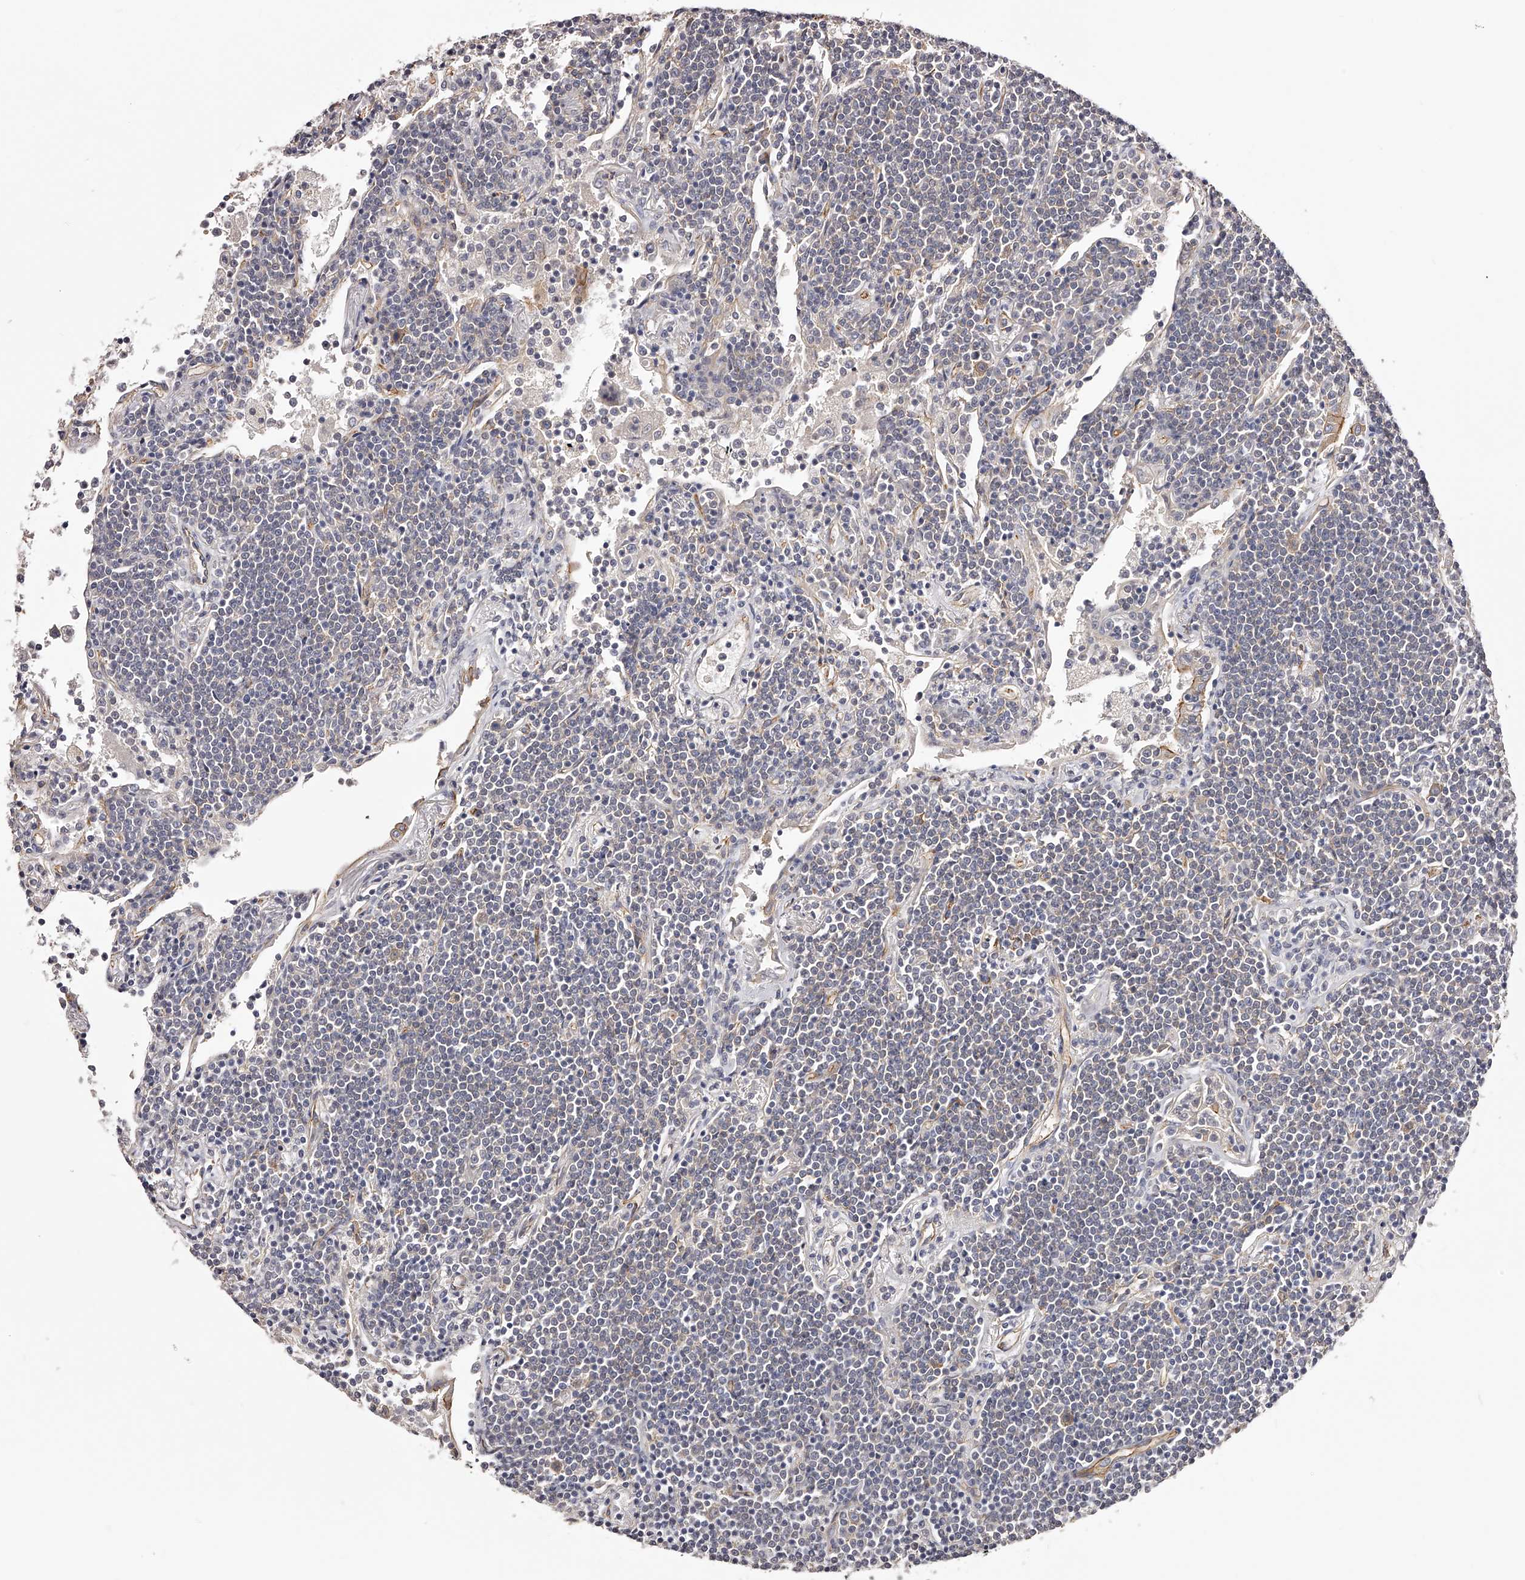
{"staining": {"intensity": "negative", "quantity": "none", "location": "none"}, "tissue": "lymphoma", "cell_type": "Tumor cells", "image_type": "cancer", "snomed": [{"axis": "morphology", "description": "Malignant lymphoma, non-Hodgkin's type, Low grade"}, {"axis": "topography", "description": "Lung"}], "caption": "There is no significant staining in tumor cells of low-grade malignant lymphoma, non-Hodgkin's type.", "gene": "LTV1", "patient": {"sex": "female", "age": 71}}